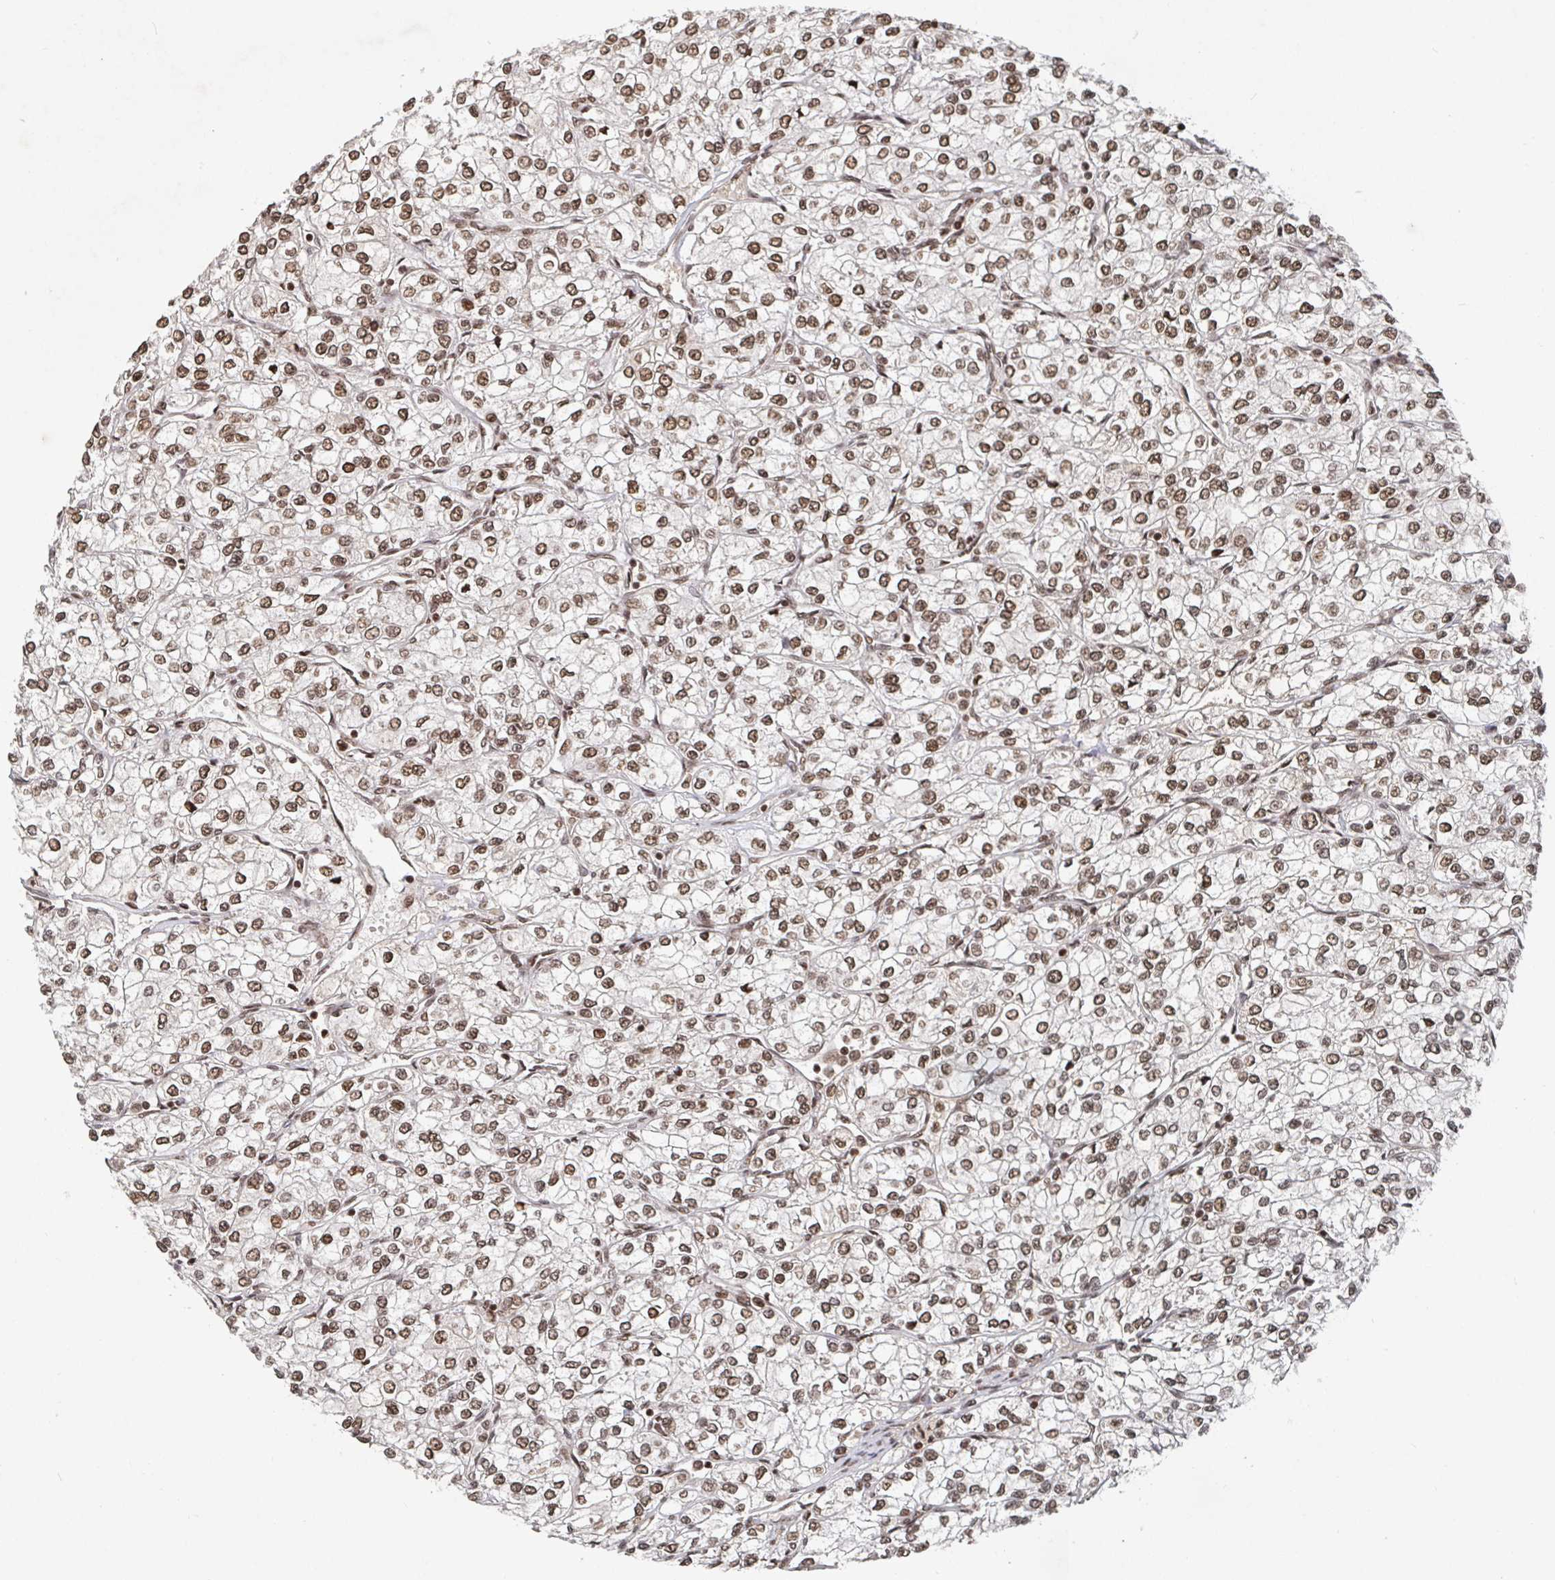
{"staining": {"intensity": "moderate", "quantity": ">75%", "location": "nuclear"}, "tissue": "renal cancer", "cell_type": "Tumor cells", "image_type": "cancer", "snomed": [{"axis": "morphology", "description": "Adenocarcinoma, NOS"}, {"axis": "topography", "description": "Kidney"}], "caption": "Immunohistochemical staining of renal cancer reveals medium levels of moderate nuclear protein positivity in about >75% of tumor cells.", "gene": "ZDHHC12", "patient": {"sex": "male", "age": 80}}